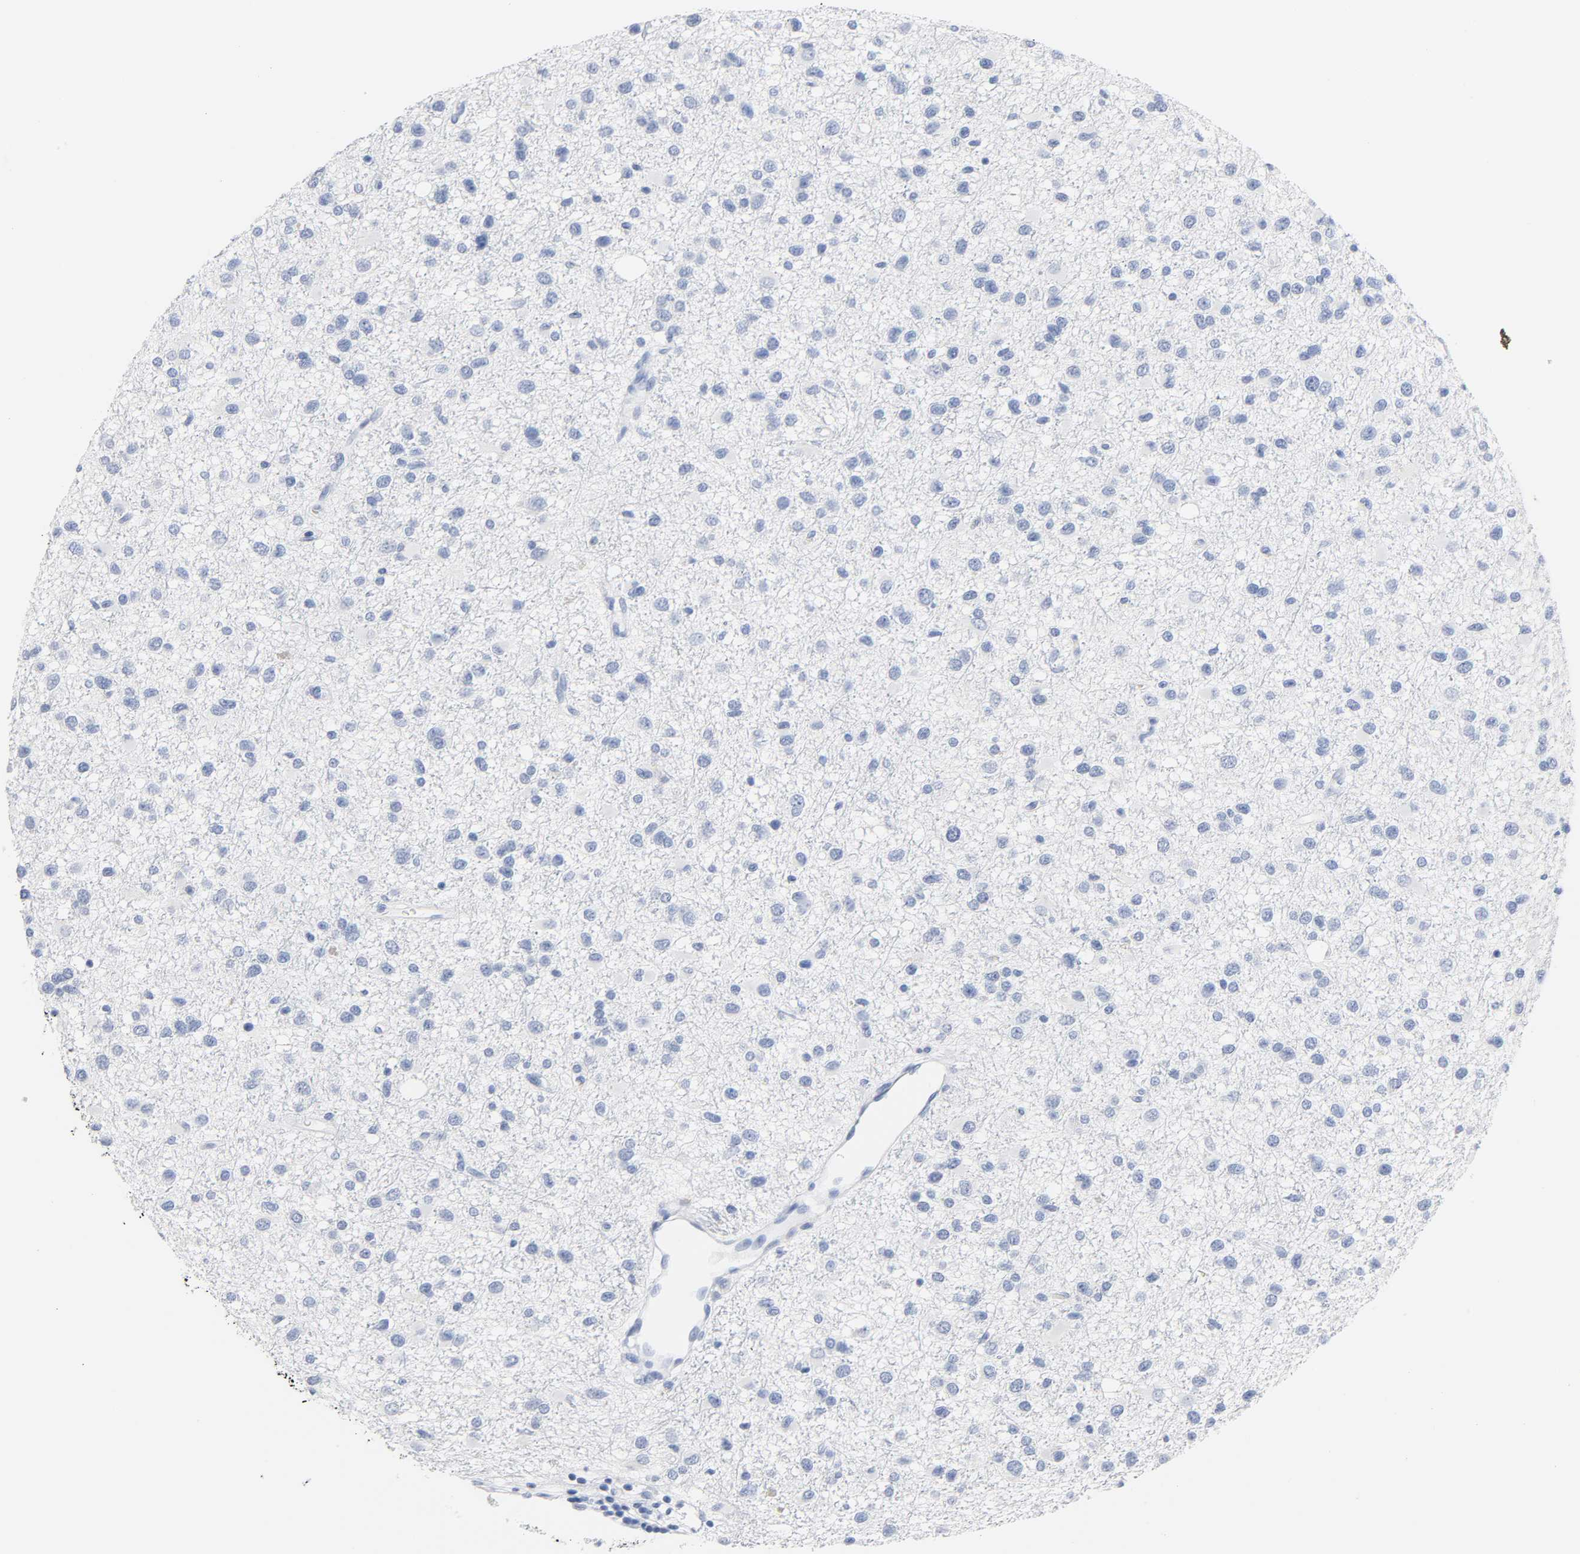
{"staining": {"intensity": "negative", "quantity": "none", "location": "none"}, "tissue": "glioma", "cell_type": "Tumor cells", "image_type": "cancer", "snomed": [{"axis": "morphology", "description": "Glioma, malignant, Low grade"}, {"axis": "topography", "description": "Brain"}], "caption": "Immunohistochemistry photomicrograph of neoplastic tissue: human glioma stained with DAB (3,3'-diaminobenzidine) demonstrates no significant protein positivity in tumor cells. (DAB immunohistochemistry (IHC), high magnification).", "gene": "ACP3", "patient": {"sex": "male", "age": 42}}